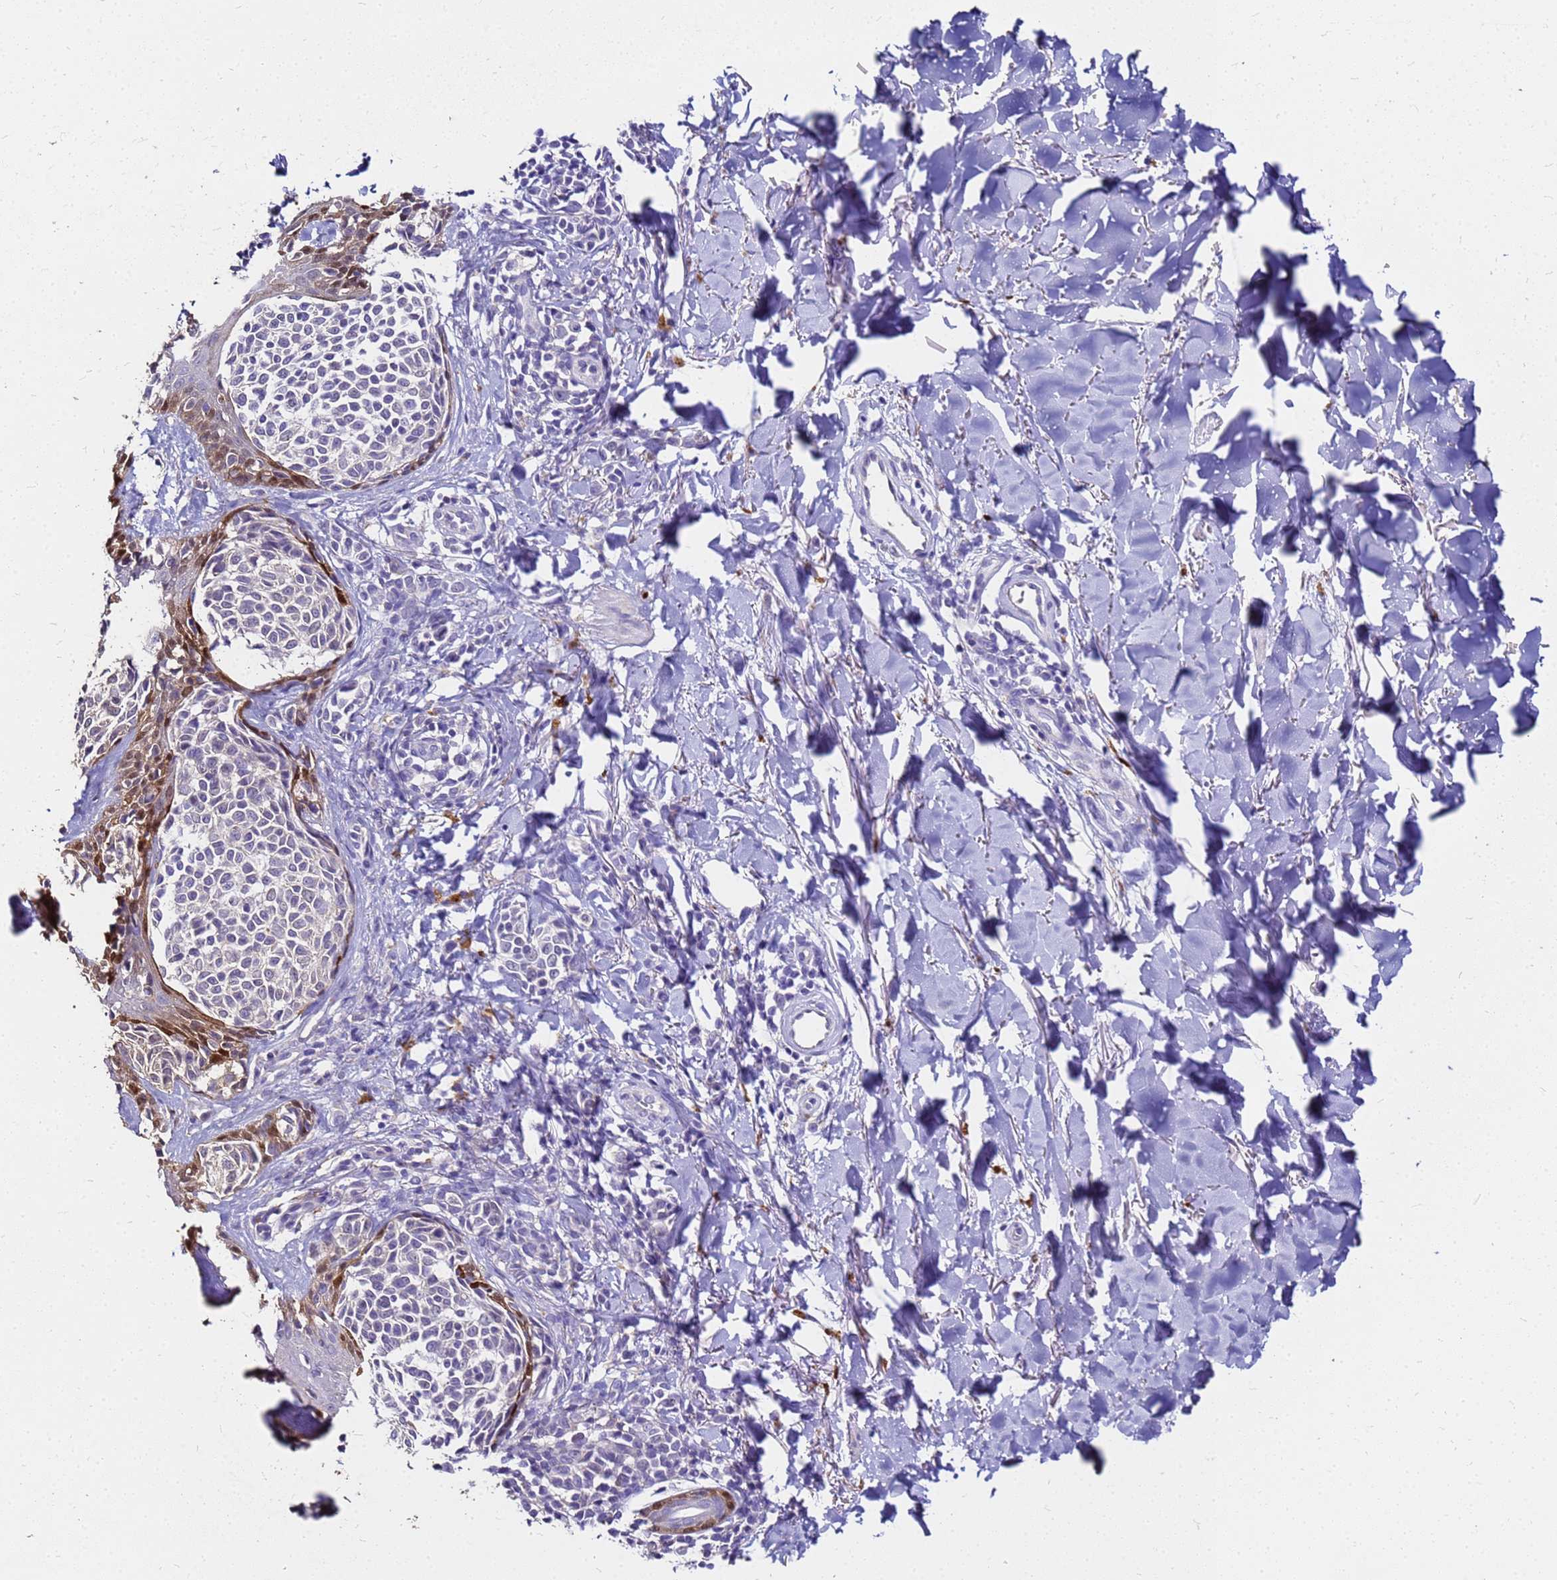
{"staining": {"intensity": "negative", "quantity": "none", "location": "none"}, "tissue": "melanoma", "cell_type": "Tumor cells", "image_type": "cancer", "snomed": [{"axis": "morphology", "description": "Malignant melanoma, NOS"}, {"axis": "topography", "description": "Skin of upper extremity"}], "caption": "The immunohistochemistry image has no significant expression in tumor cells of melanoma tissue.", "gene": "S100A2", "patient": {"sex": "male", "age": 40}}